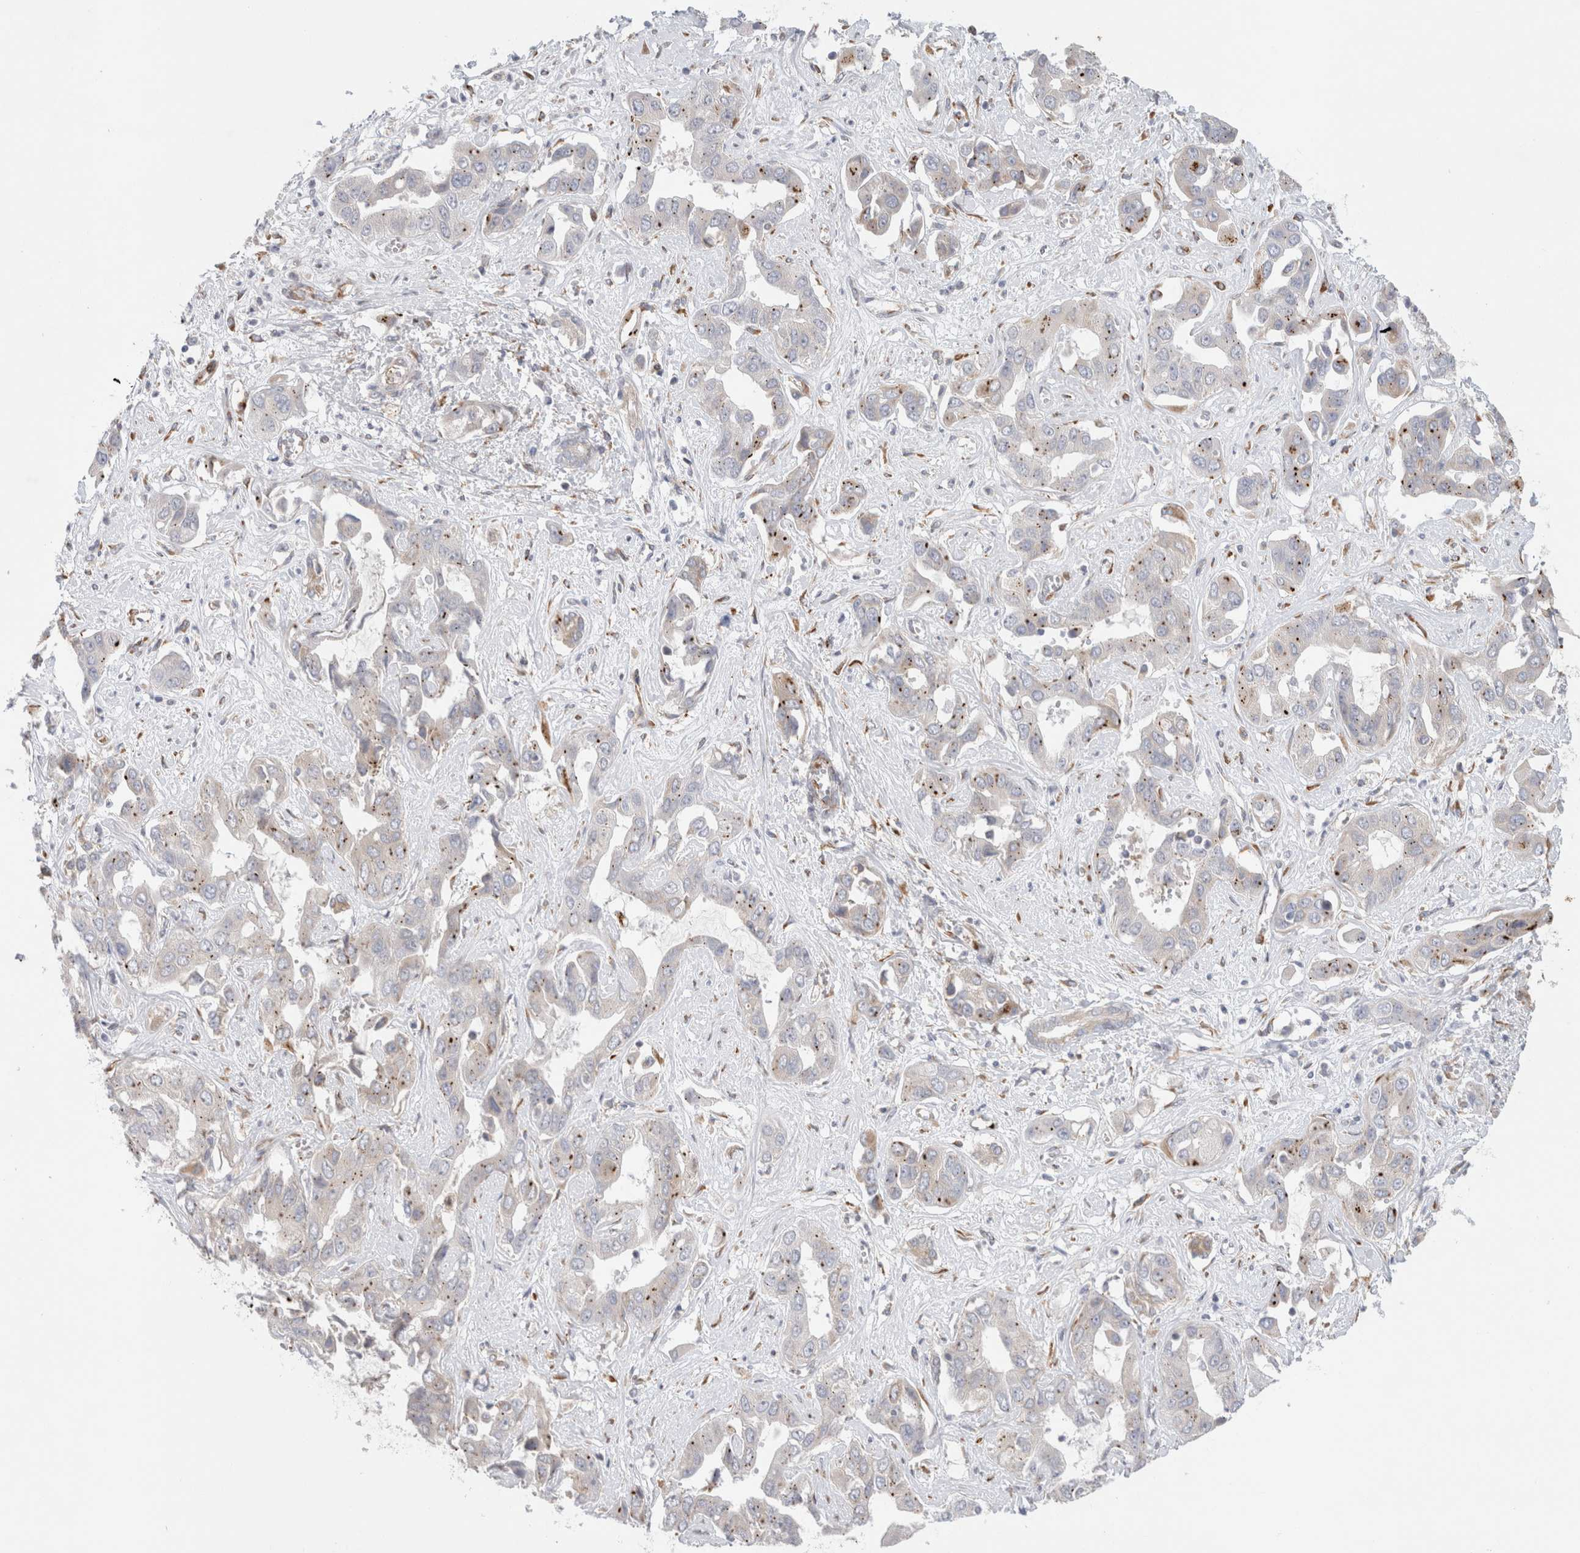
{"staining": {"intensity": "moderate", "quantity": "25%-75%", "location": "cytoplasmic/membranous"}, "tissue": "liver cancer", "cell_type": "Tumor cells", "image_type": "cancer", "snomed": [{"axis": "morphology", "description": "Cholangiocarcinoma"}, {"axis": "topography", "description": "Liver"}], "caption": "Protein staining exhibits moderate cytoplasmic/membranous expression in approximately 25%-75% of tumor cells in cholangiocarcinoma (liver).", "gene": "CNPY4", "patient": {"sex": "female", "age": 52}}